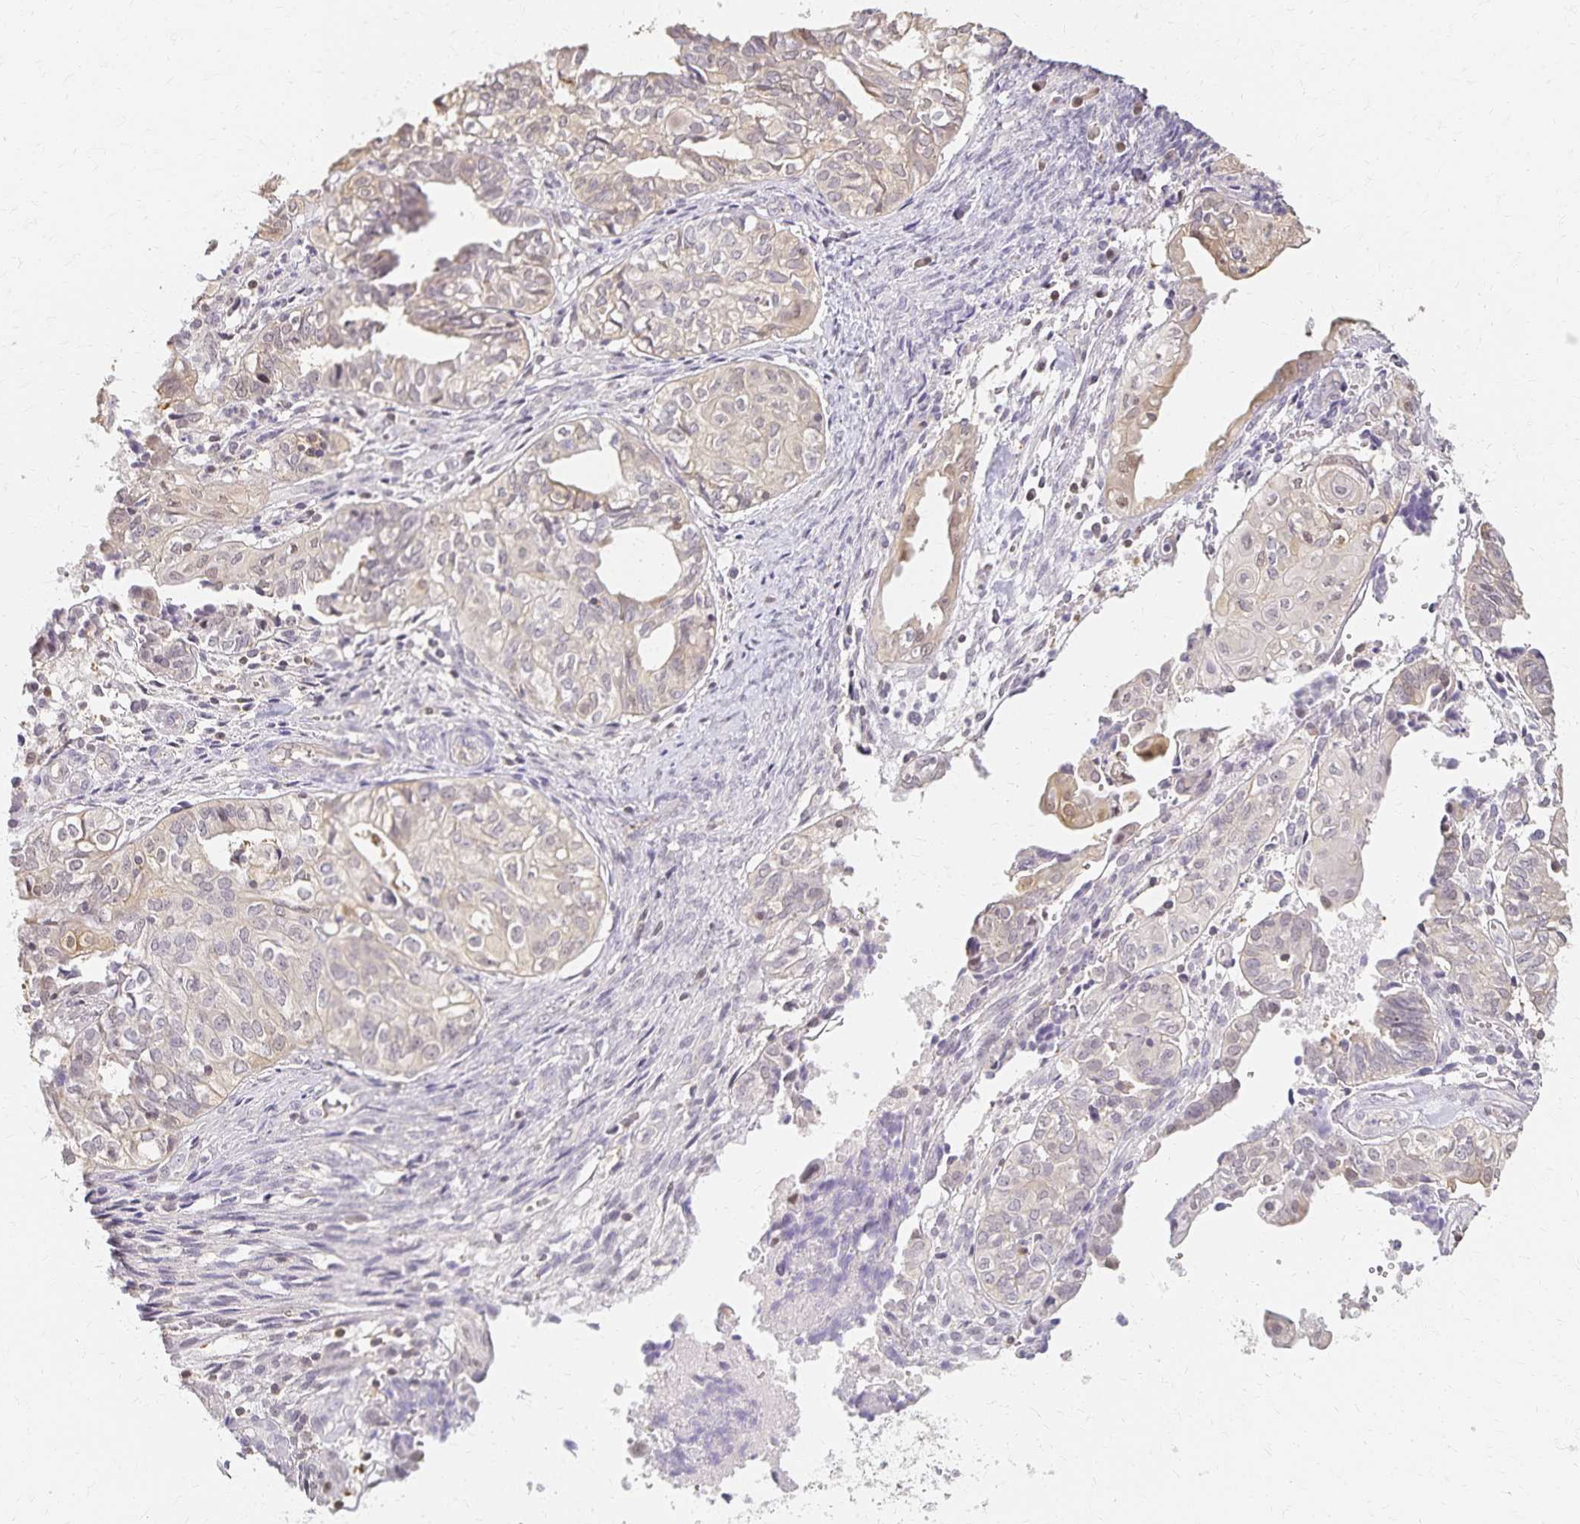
{"staining": {"intensity": "weak", "quantity": "<25%", "location": "cytoplasmic/membranous"}, "tissue": "ovarian cancer", "cell_type": "Tumor cells", "image_type": "cancer", "snomed": [{"axis": "morphology", "description": "Carcinoma, endometroid"}, {"axis": "topography", "description": "Ovary"}], "caption": "Tumor cells show no significant protein positivity in ovarian endometroid carcinoma.", "gene": "AZGP1", "patient": {"sex": "female", "age": 64}}